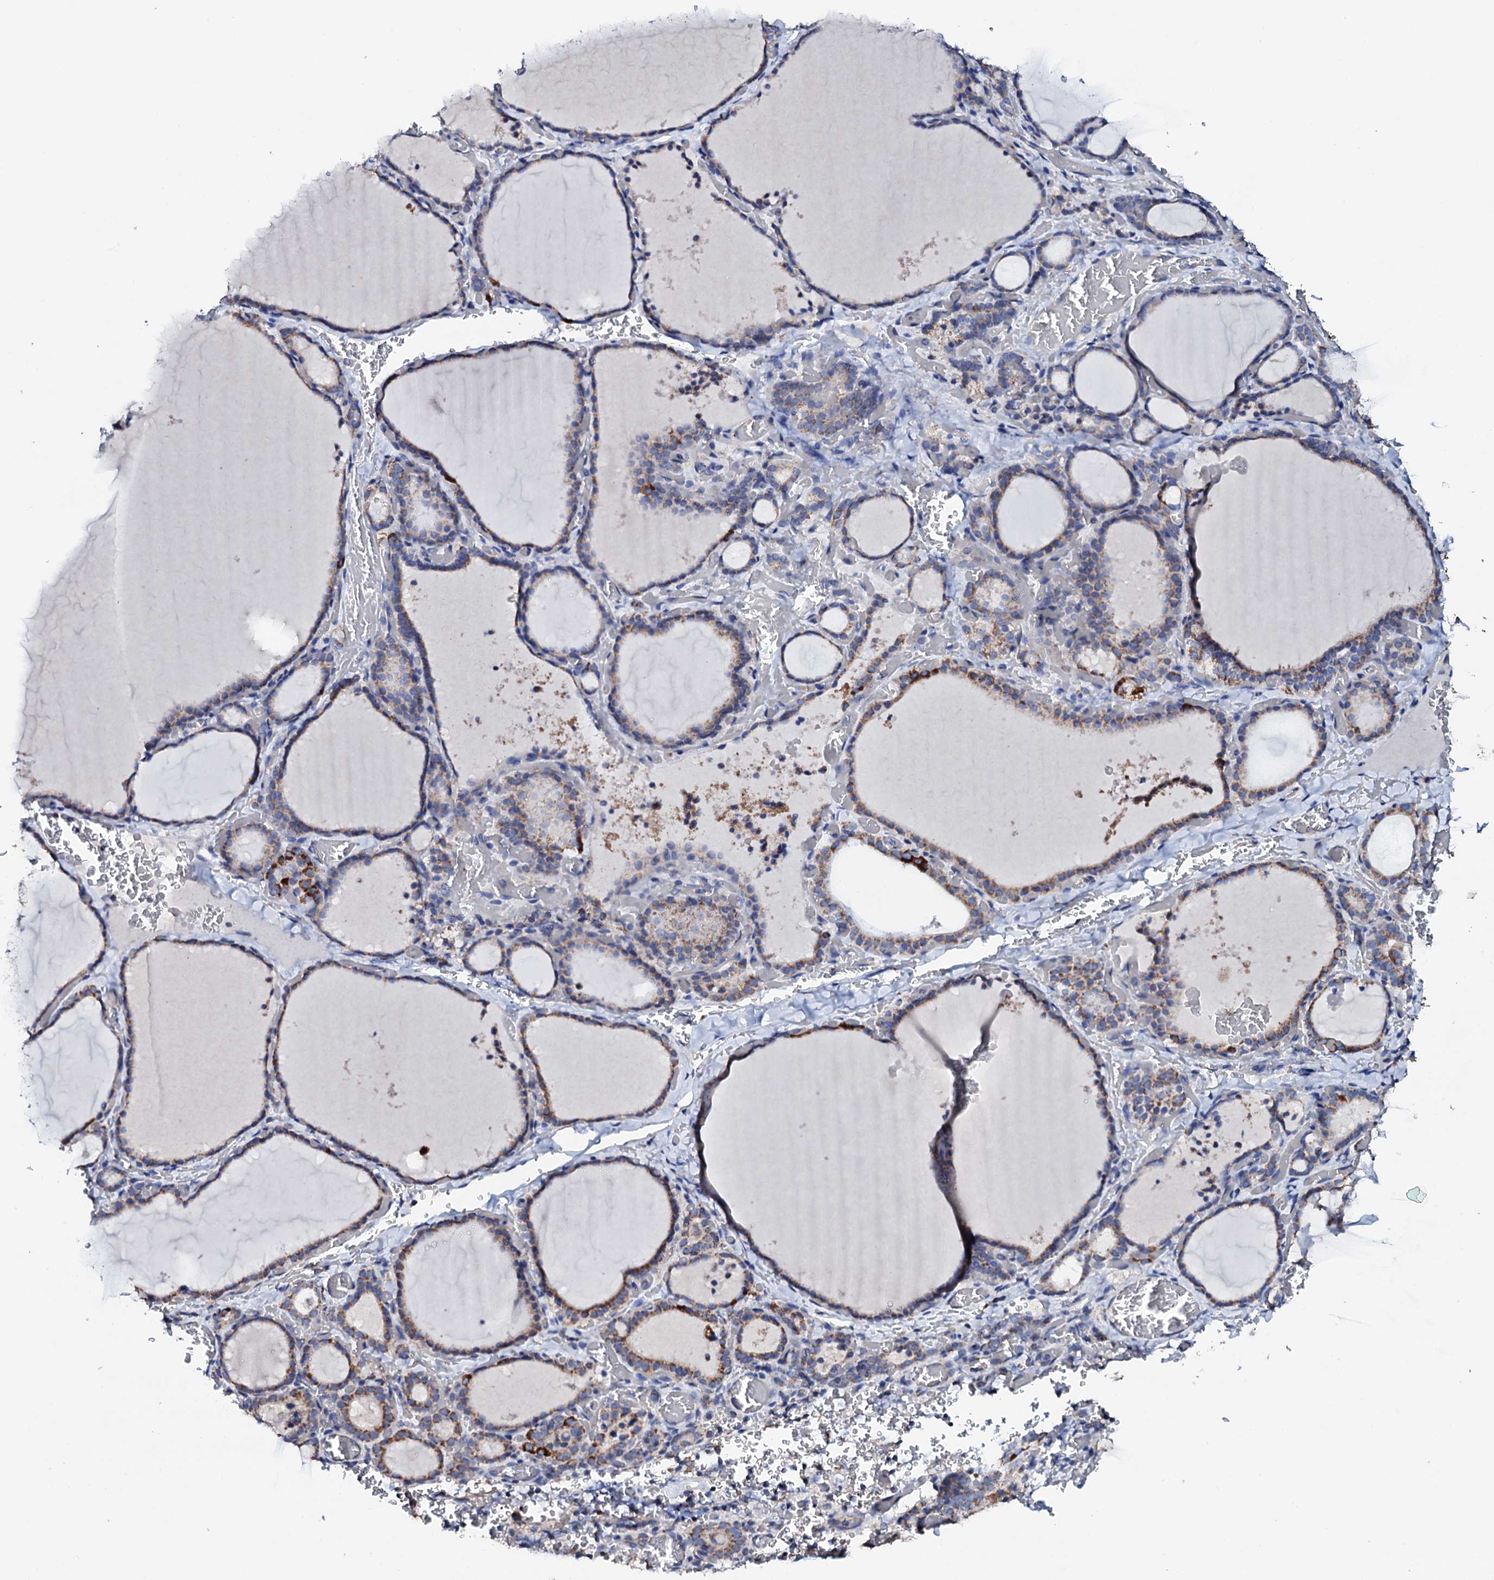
{"staining": {"intensity": "moderate", "quantity": "25%-75%", "location": "cytoplasmic/membranous"}, "tissue": "thyroid gland", "cell_type": "Glandular cells", "image_type": "normal", "snomed": [{"axis": "morphology", "description": "Normal tissue, NOS"}, {"axis": "topography", "description": "Thyroid gland"}], "caption": "IHC (DAB) staining of unremarkable human thyroid gland exhibits moderate cytoplasmic/membranous protein positivity in about 25%-75% of glandular cells. The staining is performed using DAB (3,3'-diaminobenzidine) brown chromogen to label protein expression. The nuclei are counter-stained blue using hematoxylin.", "gene": "TCAF2C", "patient": {"sex": "female", "age": 39}}